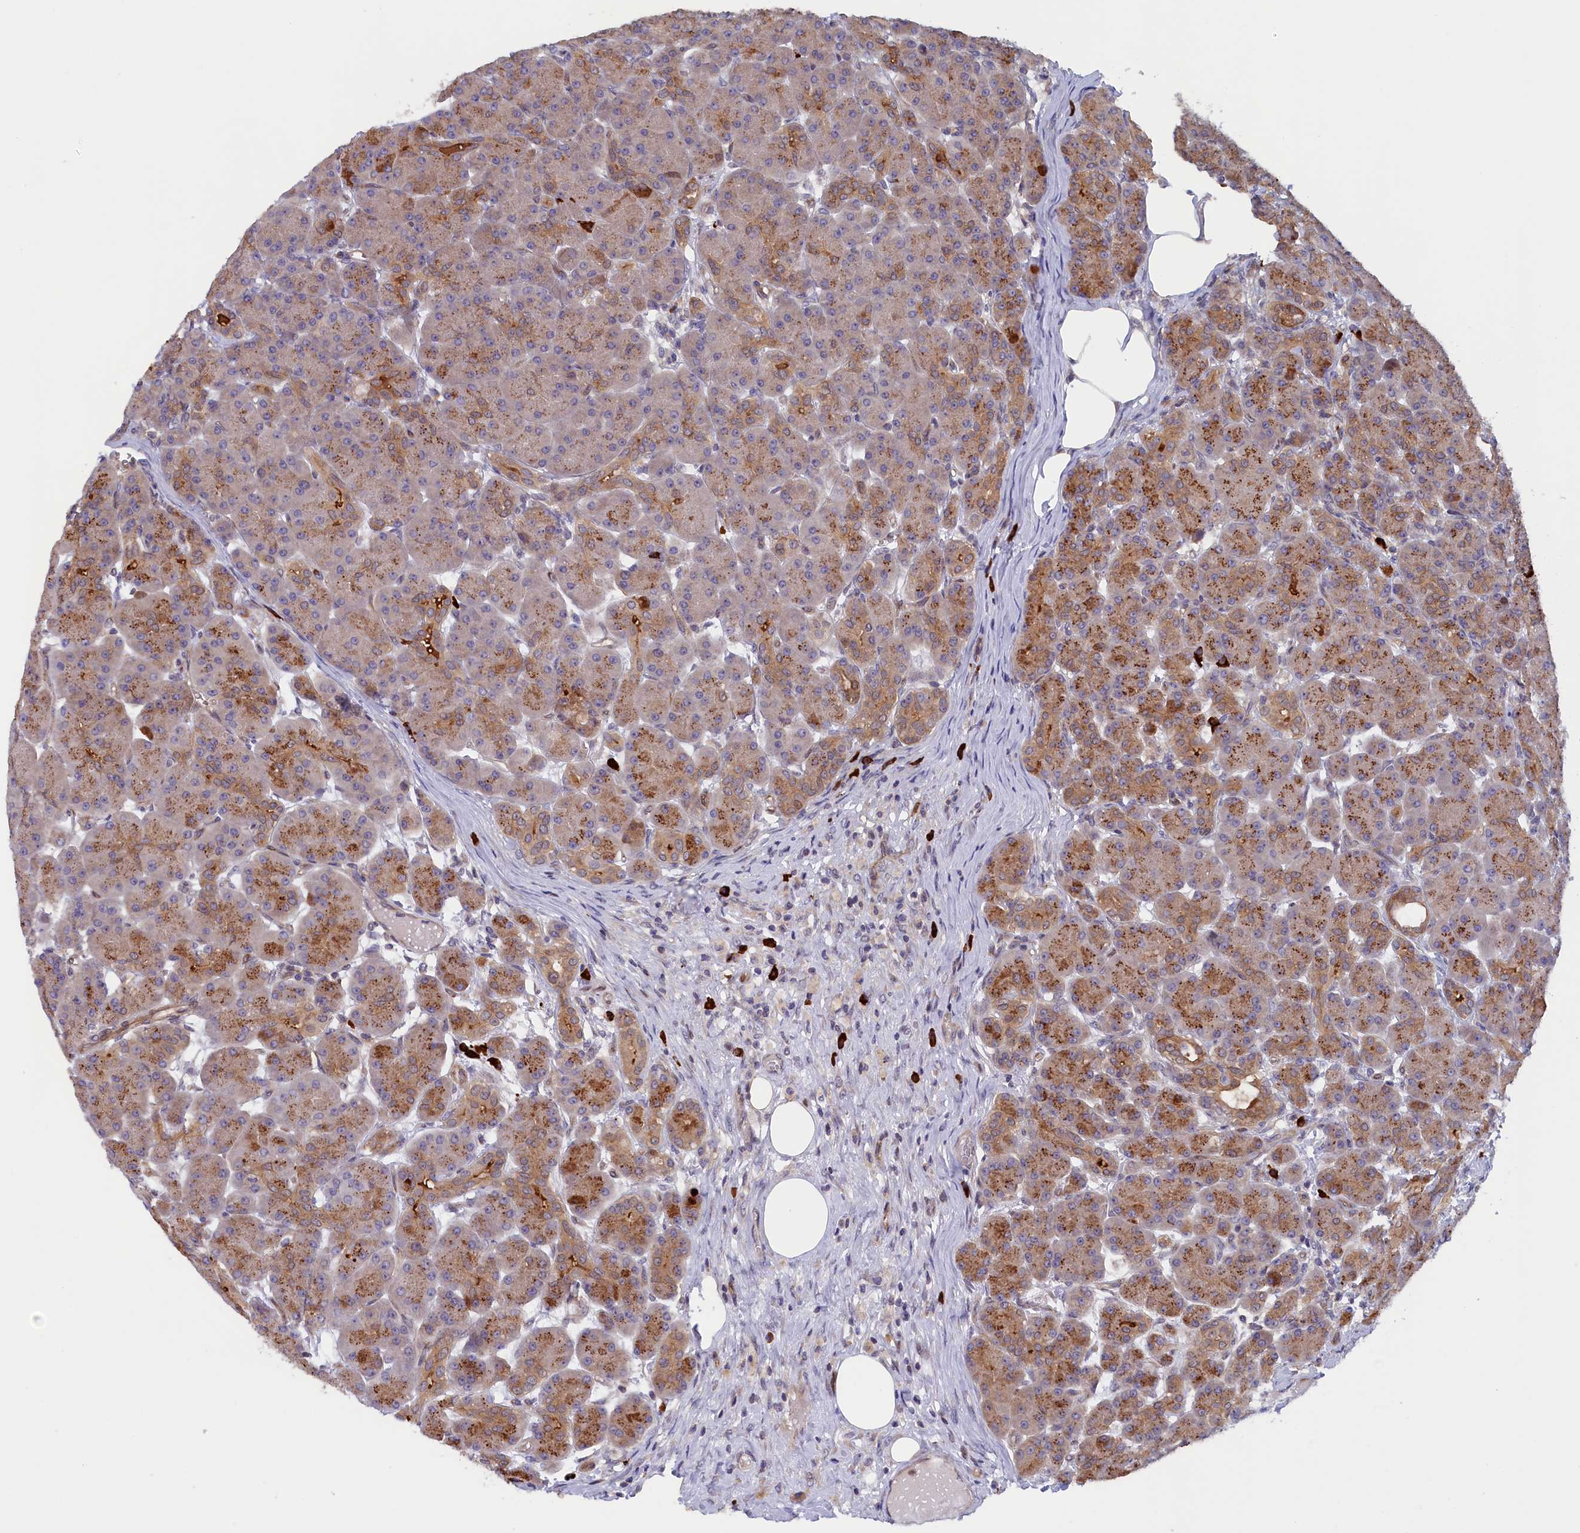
{"staining": {"intensity": "moderate", "quantity": ">75%", "location": "cytoplasmic/membranous"}, "tissue": "pancreas", "cell_type": "Exocrine glandular cells", "image_type": "normal", "snomed": [{"axis": "morphology", "description": "Normal tissue, NOS"}, {"axis": "topography", "description": "Pancreas"}], "caption": "Immunohistochemistry (IHC) (DAB) staining of unremarkable pancreas displays moderate cytoplasmic/membranous protein positivity in about >75% of exocrine glandular cells. (Stains: DAB (3,3'-diaminobenzidine) in brown, nuclei in blue, Microscopy: brightfield microscopy at high magnification).", "gene": "JPT2", "patient": {"sex": "male", "age": 63}}